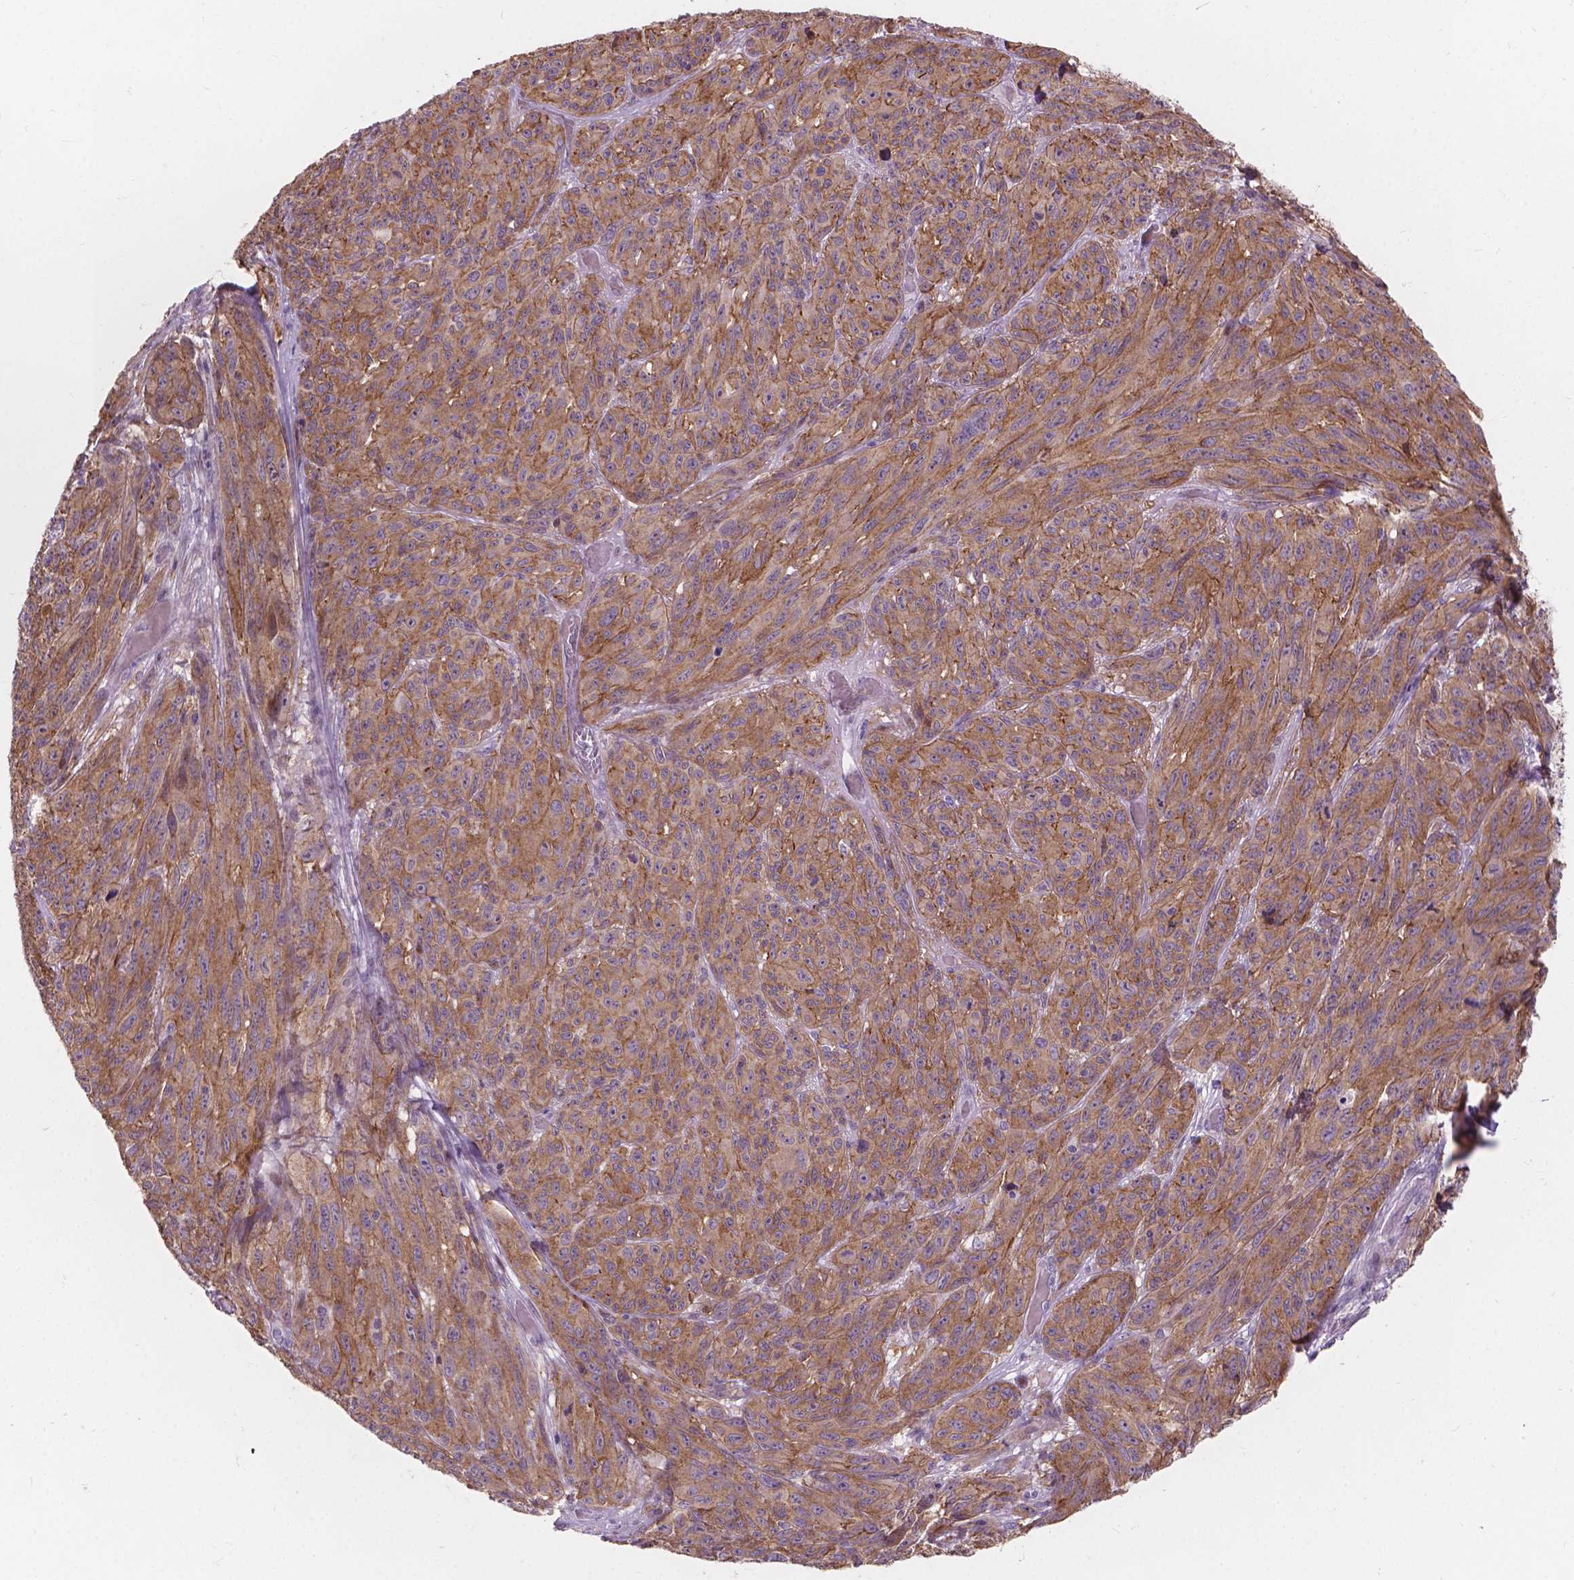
{"staining": {"intensity": "moderate", "quantity": "<25%", "location": "cytoplasmic/membranous"}, "tissue": "melanoma", "cell_type": "Tumor cells", "image_type": "cancer", "snomed": [{"axis": "morphology", "description": "Malignant melanoma, NOS"}, {"axis": "topography", "description": "Vulva, labia, clitoris and Bartholin´s gland, NO"}], "caption": "Immunohistochemical staining of human melanoma exhibits moderate cytoplasmic/membranous protein expression in approximately <25% of tumor cells.", "gene": "MYH14", "patient": {"sex": "female", "age": 75}}